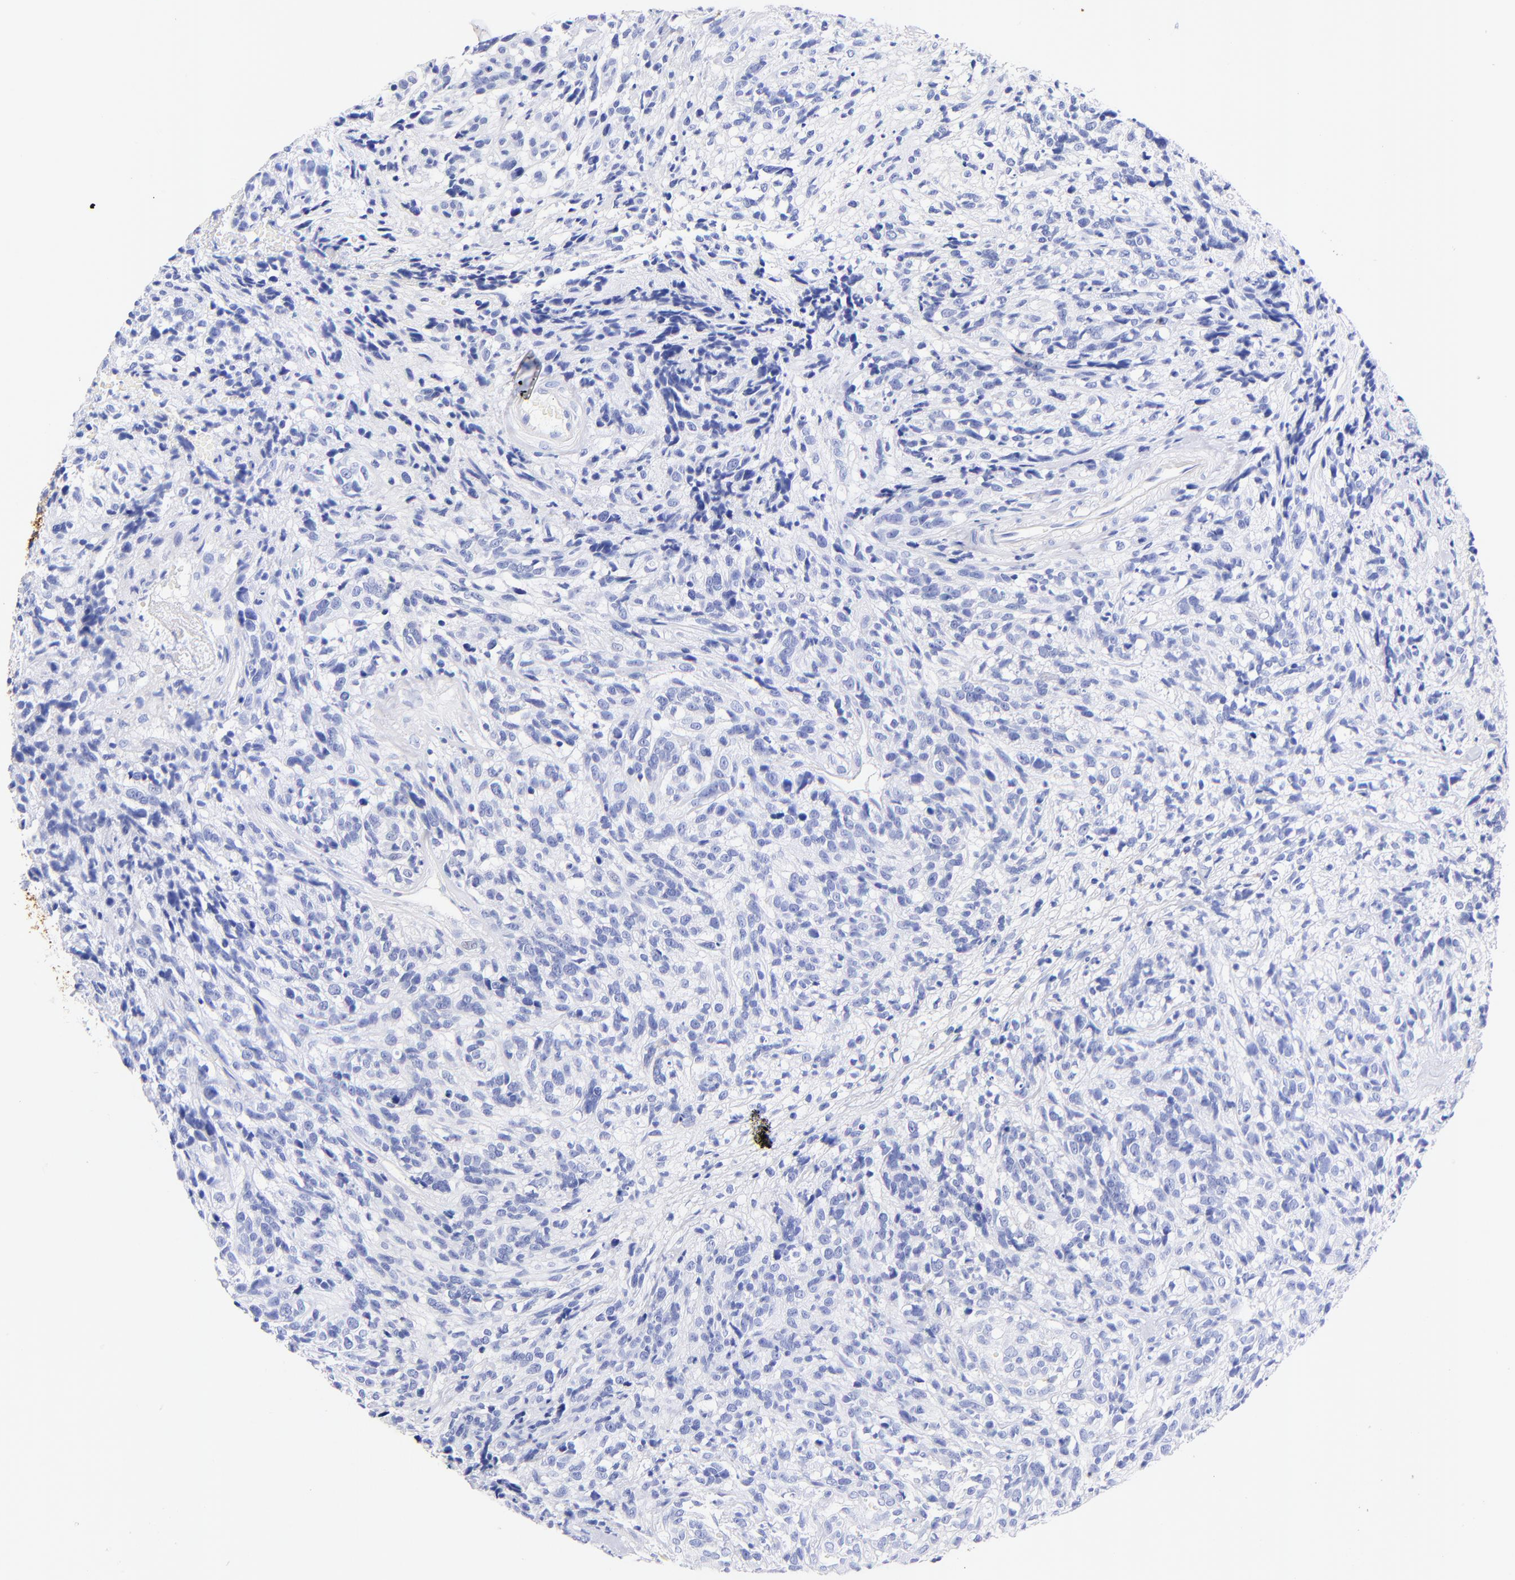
{"staining": {"intensity": "negative", "quantity": "none", "location": "none"}, "tissue": "glioma", "cell_type": "Tumor cells", "image_type": "cancer", "snomed": [{"axis": "morphology", "description": "Glioma, malignant, High grade"}, {"axis": "topography", "description": "Brain"}], "caption": "There is no significant staining in tumor cells of malignant glioma (high-grade).", "gene": "KRT19", "patient": {"sex": "male", "age": 66}}